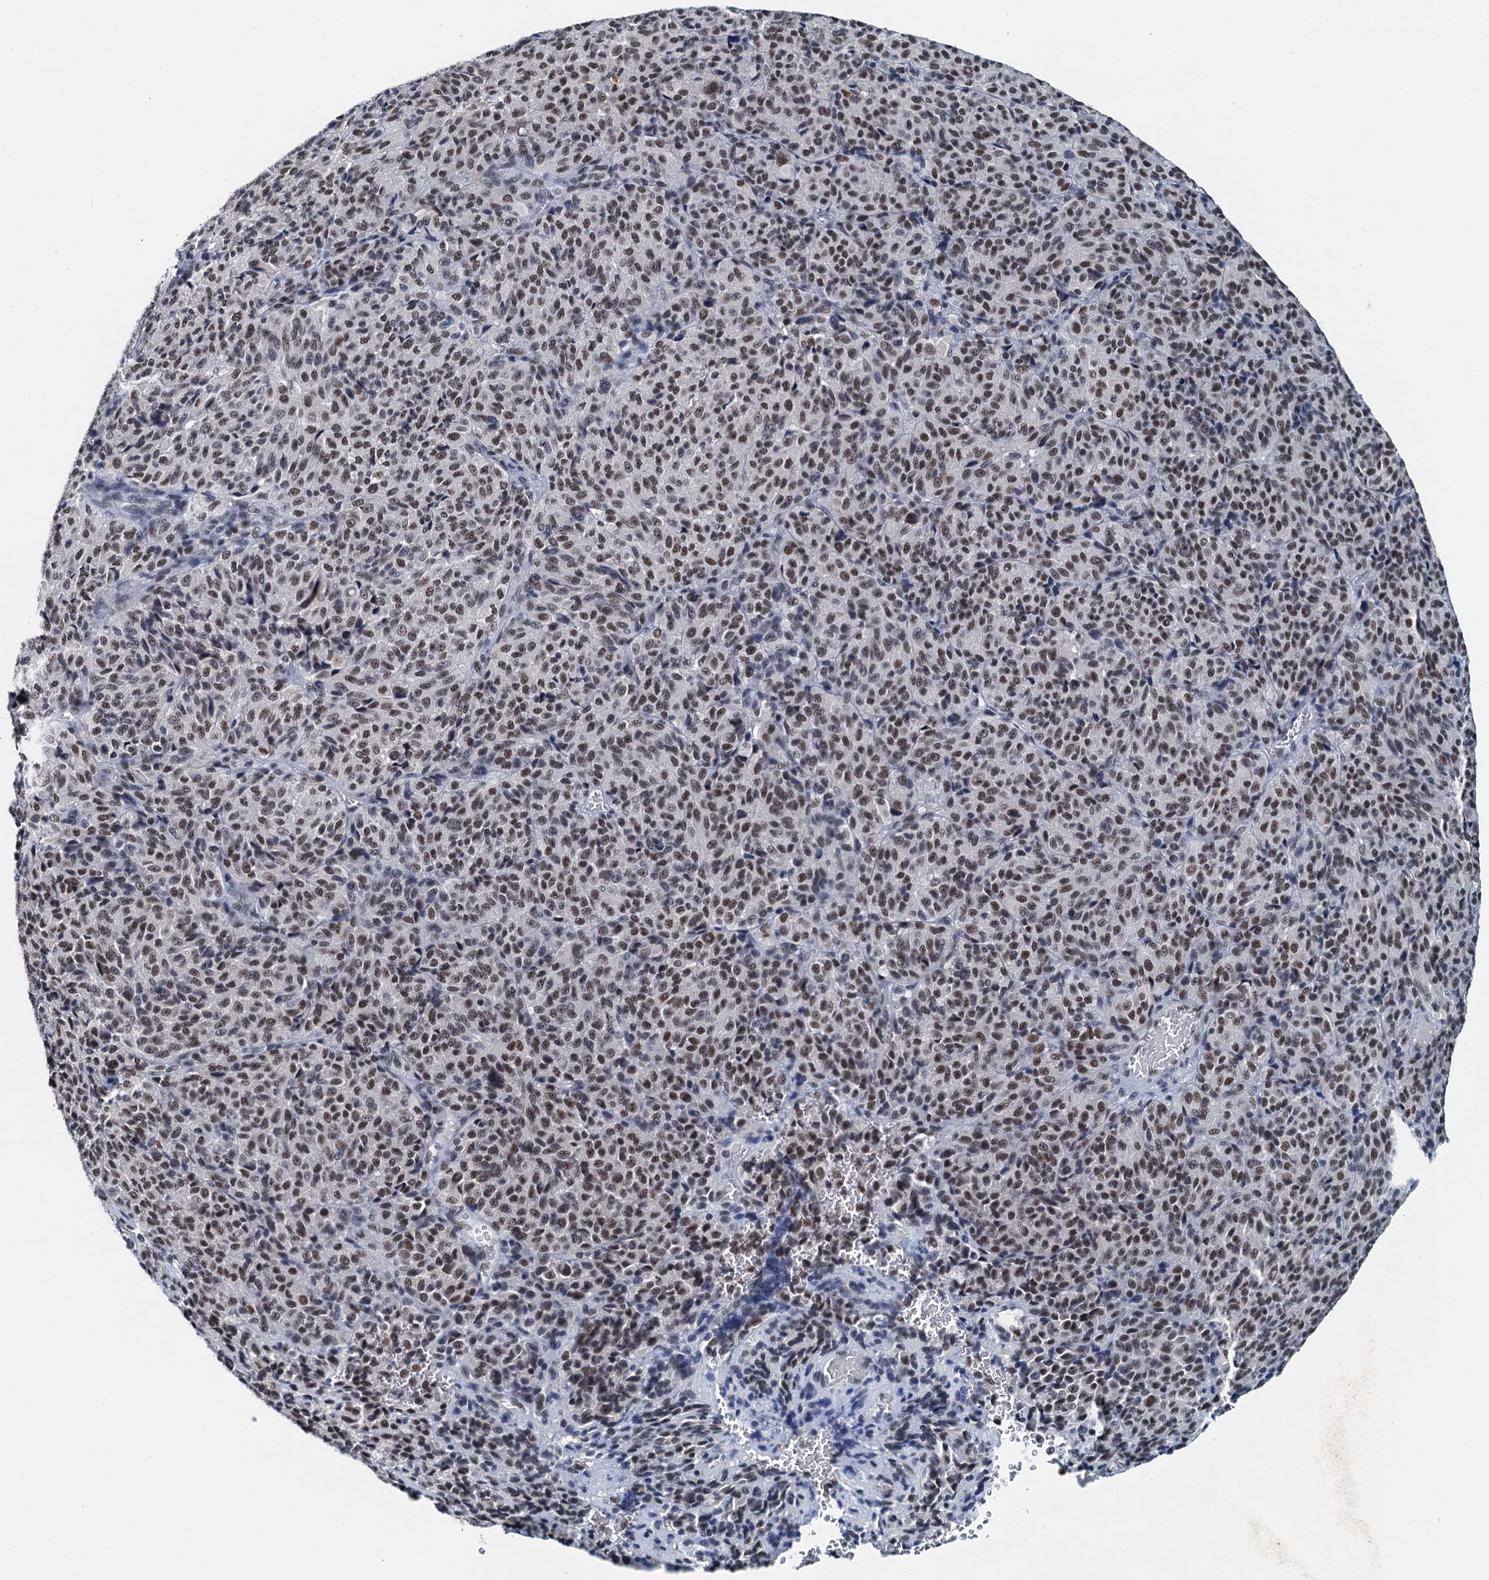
{"staining": {"intensity": "moderate", "quantity": ">75%", "location": "nuclear"}, "tissue": "melanoma", "cell_type": "Tumor cells", "image_type": "cancer", "snomed": [{"axis": "morphology", "description": "Malignant melanoma, Metastatic site"}, {"axis": "topography", "description": "Brain"}], "caption": "Protein staining exhibits moderate nuclear staining in approximately >75% of tumor cells in melanoma.", "gene": "SNRPD1", "patient": {"sex": "female", "age": 56}}